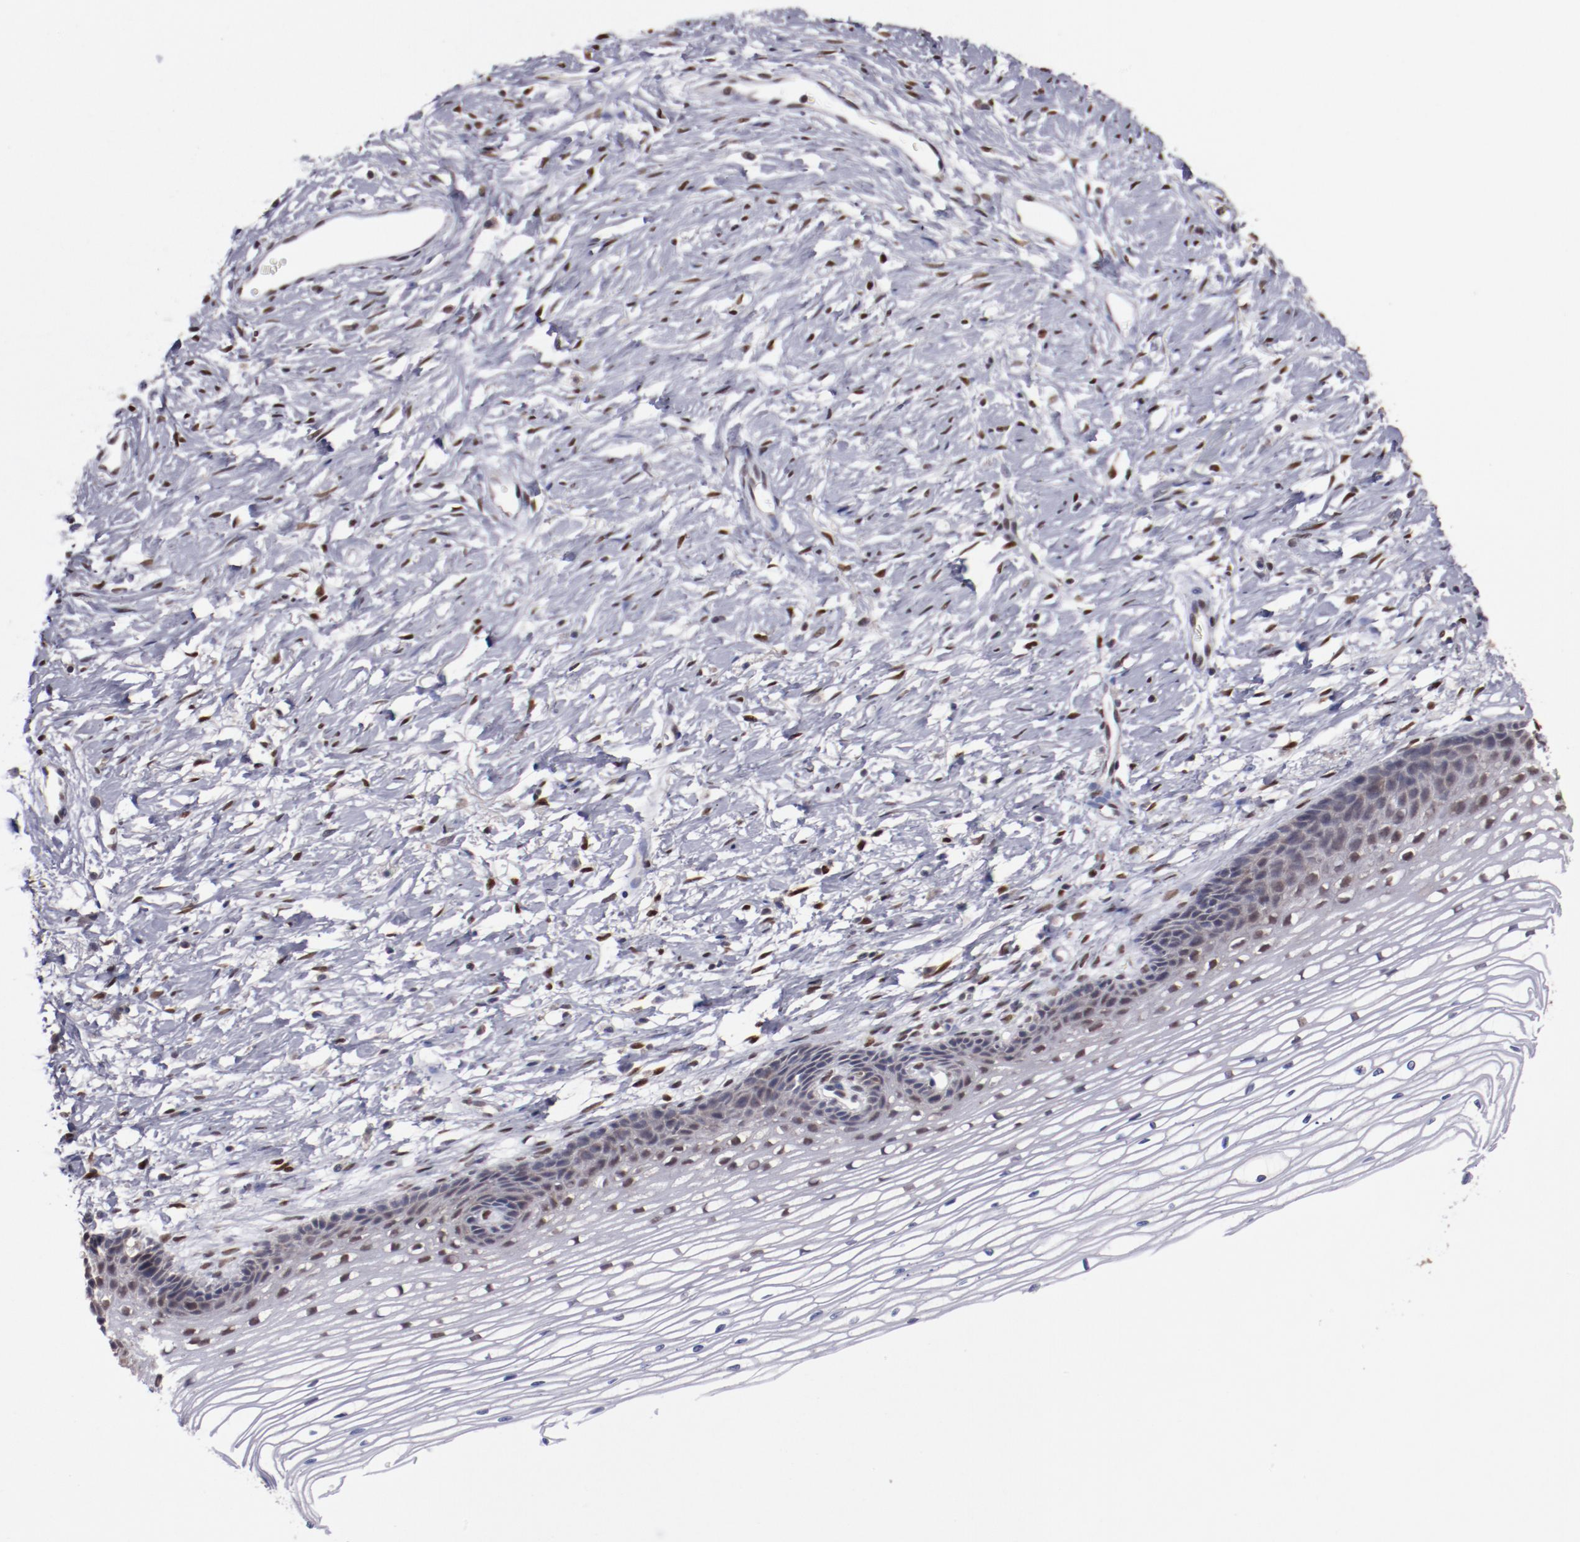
{"staining": {"intensity": "weak", "quantity": ">75%", "location": "nuclear"}, "tissue": "cervix", "cell_type": "Glandular cells", "image_type": "normal", "snomed": [{"axis": "morphology", "description": "Normal tissue, NOS"}, {"axis": "topography", "description": "Cervix"}], "caption": "A high-resolution photomicrograph shows IHC staining of benign cervix, which exhibits weak nuclear staining in approximately >75% of glandular cells.", "gene": "ARNT", "patient": {"sex": "female", "age": 77}}